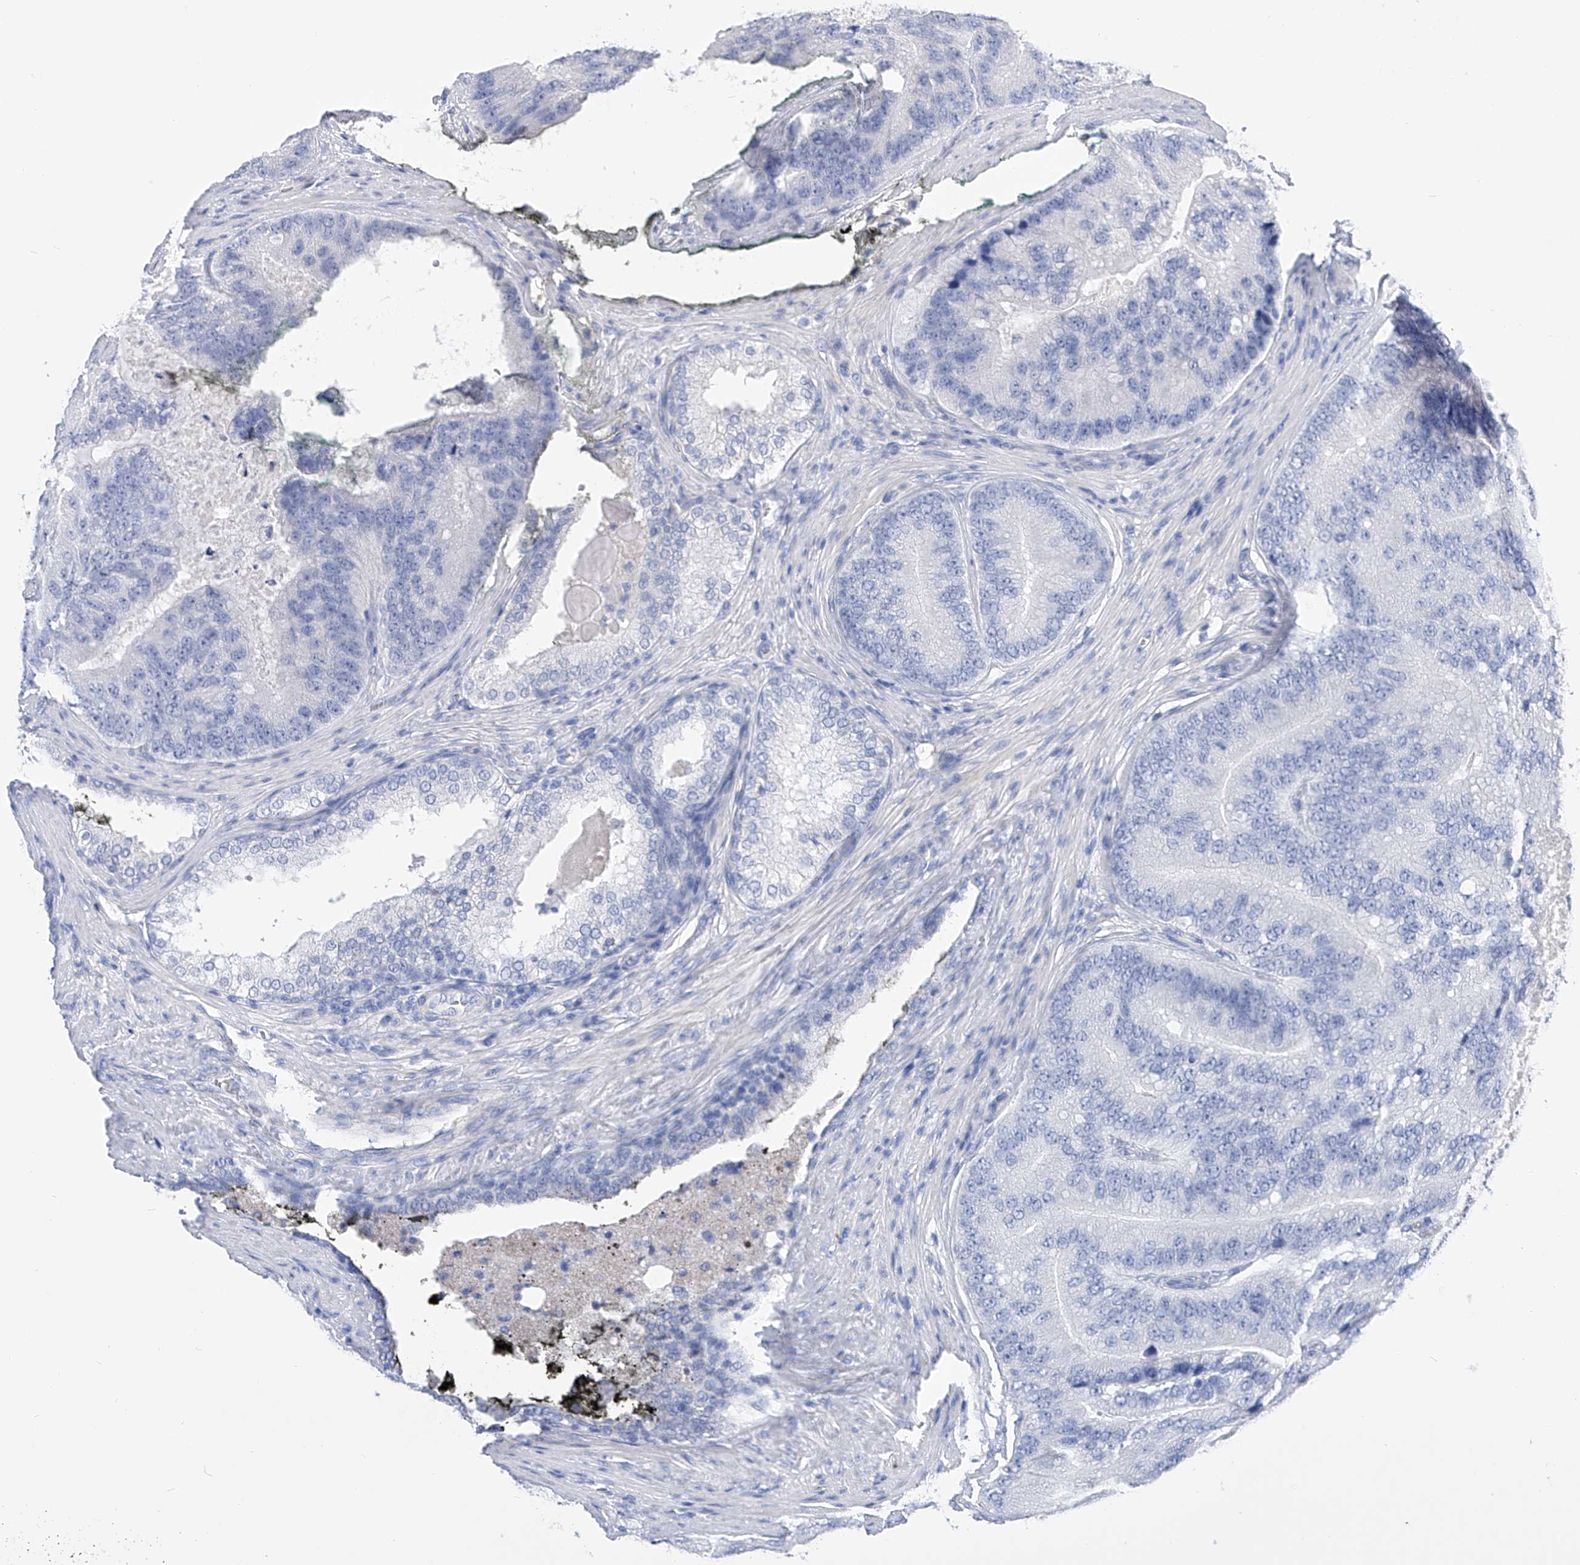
{"staining": {"intensity": "negative", "quantity": "none", "location": "none"}, "tissue": "prostate cancer", "cell_type": "Tumor cells", "image_type": "cancer", "snomed": [{"axis": "morphology", "description": "Adenocarcinoma, High grade"}, {"axis": "topography", "description": "Prostate"}], "caption": "An image of high-grade adenocarcinoma (prostate) stained for a protein exhibits no brown staining in tumor cells.", "gene": "ADRA1A", "patient": {"sex": "male", "age": 70}}